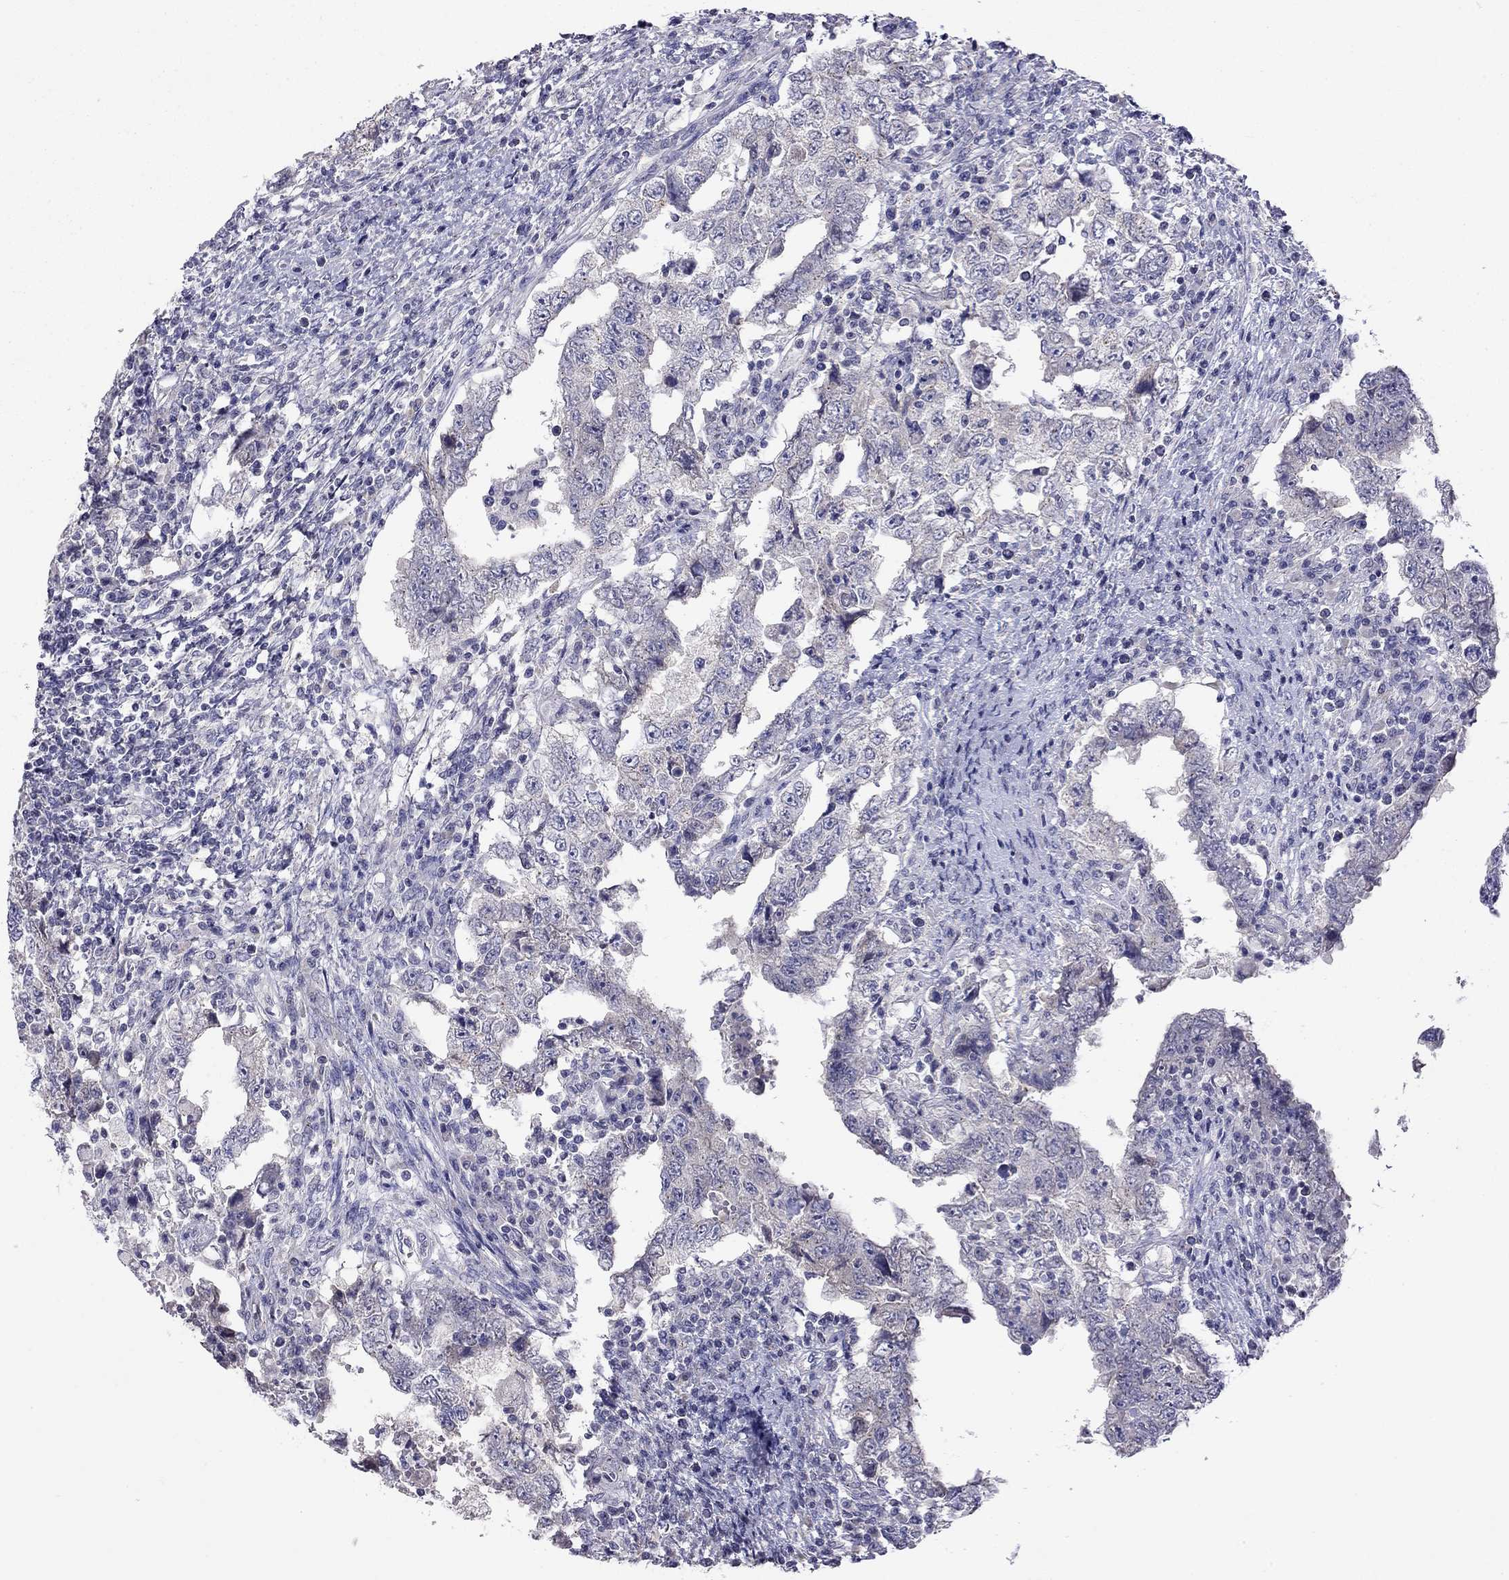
{"staining": {"intensity": "negative", "quantity": "none", "location": "none"}, "tissue": "testis cancer", "cell_type": "Tumor cells", "image_type": "cancer", "snomed": [{"axis": "morphology", "description": "Carcinoma, Embryonal, NOS"}, {"axis": "topography", "description": "Testis"}], "caption": "Tumor cells are negative for protein expression in human embryonal carcinoma (testis).", "gene": "WNK3", "patient": {"sex": "male", "age": 26}}